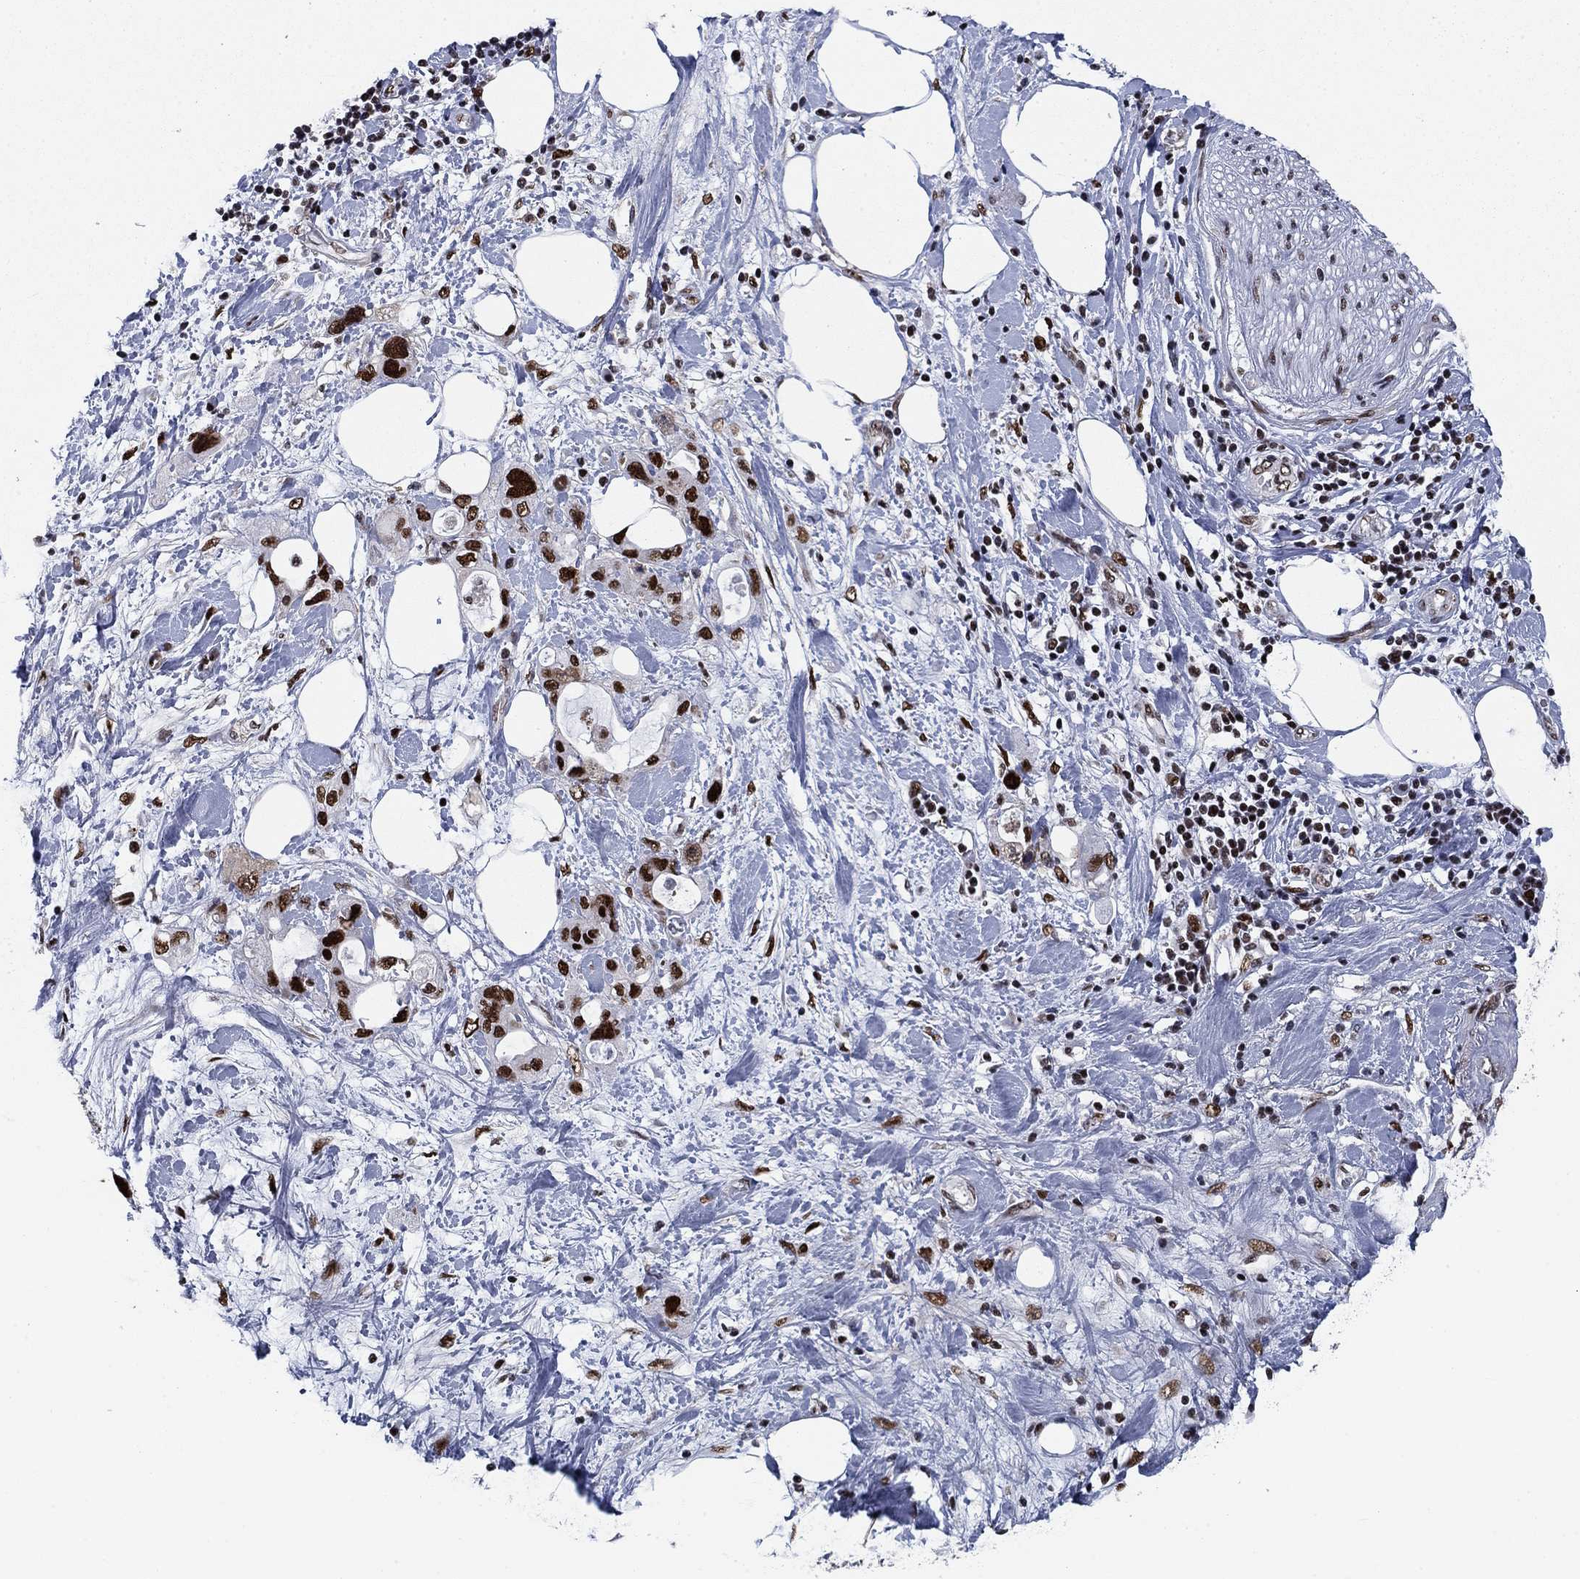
{"staining": {"intensity": "strong", "quantity": ">75%", "location": "nuclear"}, "tissue": "pancreatic cancer", "cell_type": "Tumor cells", "image_type": "cancer", "snomed": [{"axis": "morphology", "description": "Adenocarcinoma, NOS"}, {"axis": "topography", "description": "Pancreas"}], "caption": "Protein staining of pancreatic cancer (adenocarcinoma) tissue displays strong nuclear expression in approximately >75% of tumor cells.", "gene": "RPRD1B", "patient": {"sex": "female", "age": 56}}